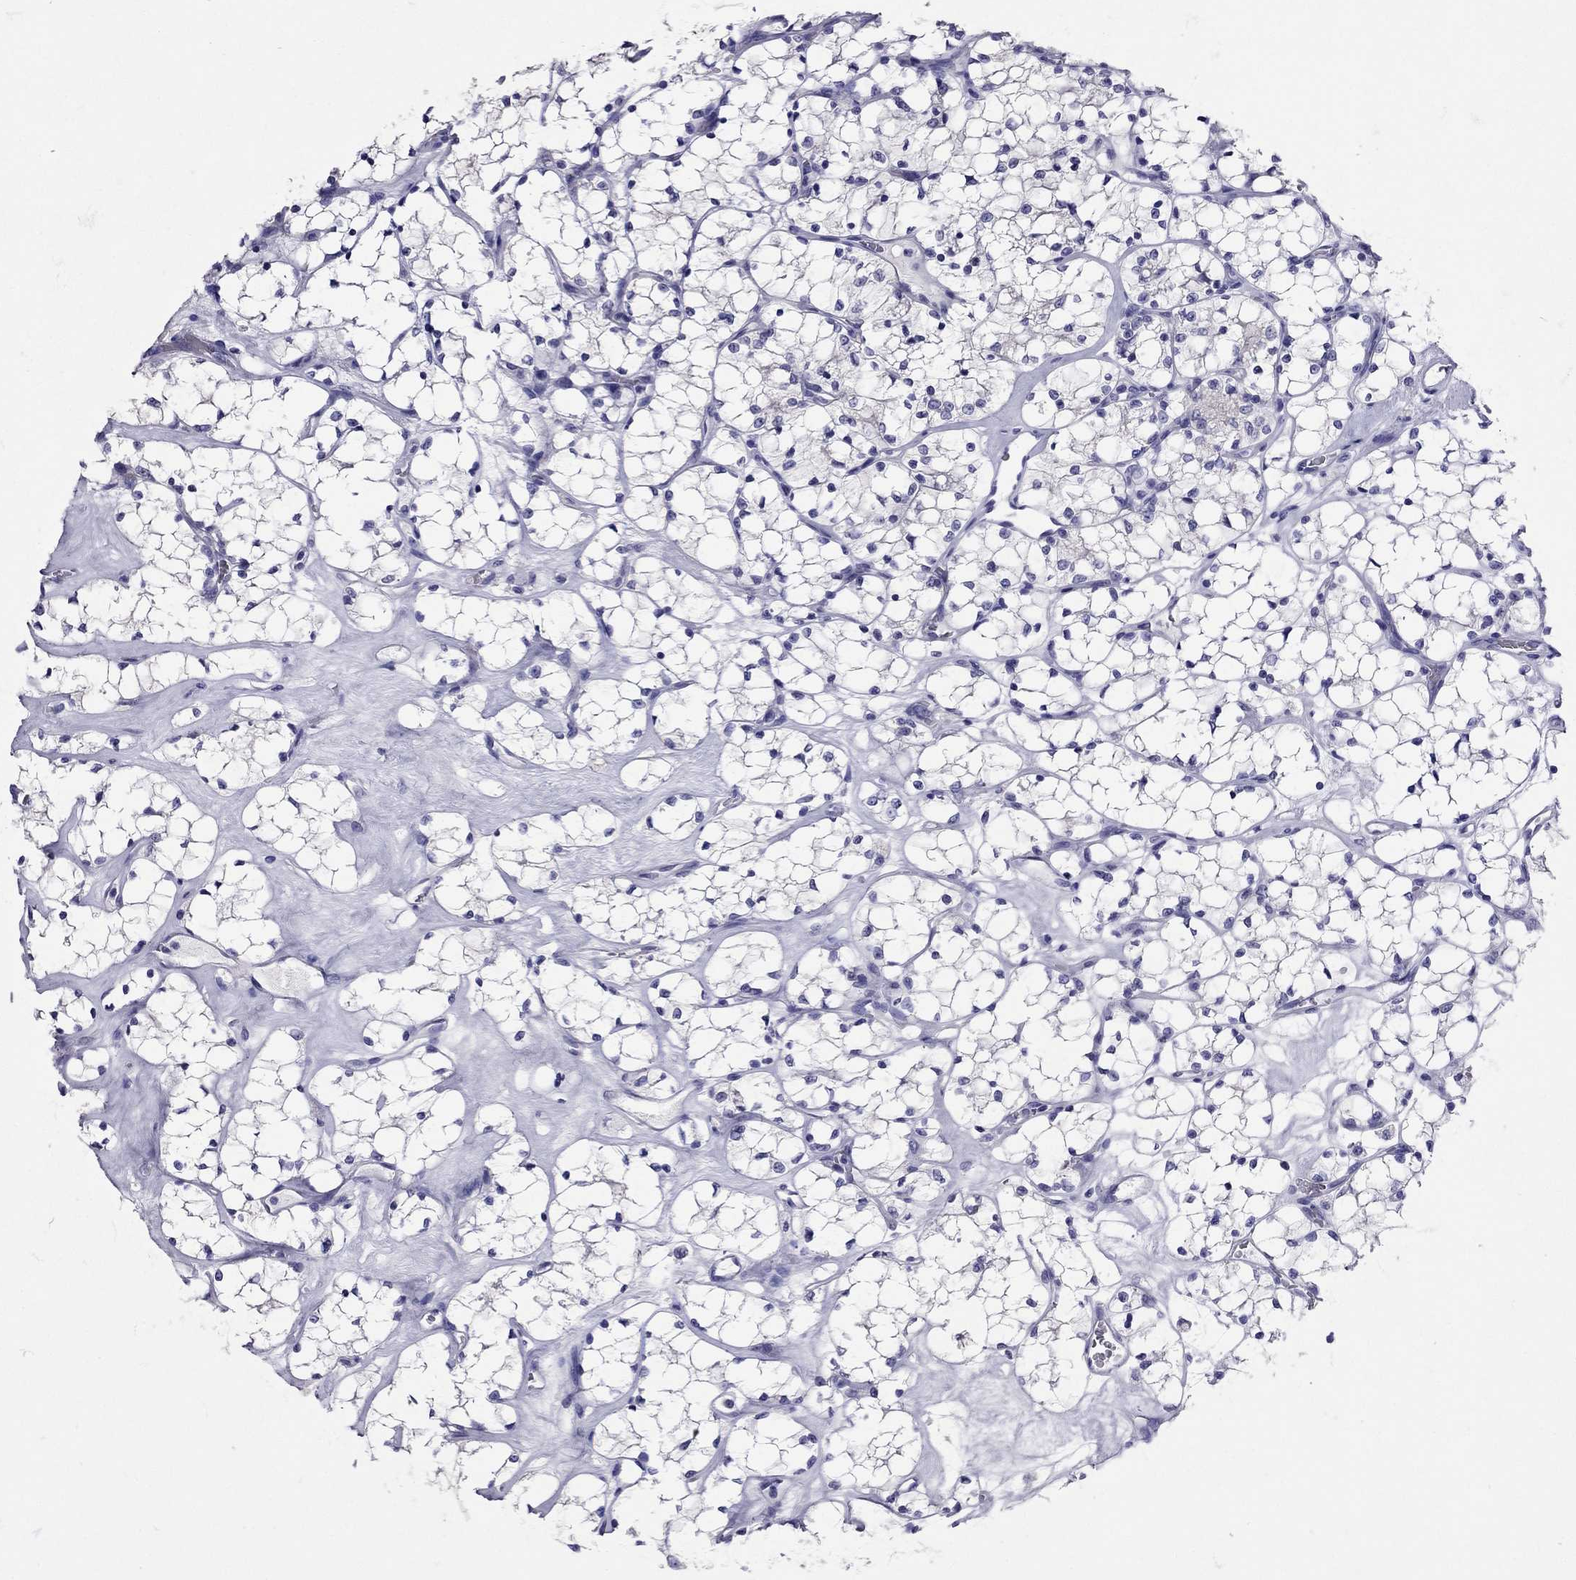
{"staining": {"intensity": "negative", "quantity": "none", "location": "none"}, "tissue": "renal cancer", "cell_type": "Tumor cells", "image_type": "cancer", "snomed": [{"axis": "morphology", "description": "Adenocarcinoma, NOS"}, {"axis": "topography", "description": "Kidney"}], "caption": "Immunohistochemical staining of renal cancer displays no significant positivity in tumor cells.", "gene": "TBR1", "patient": {"sex": "female", "age": 69}}